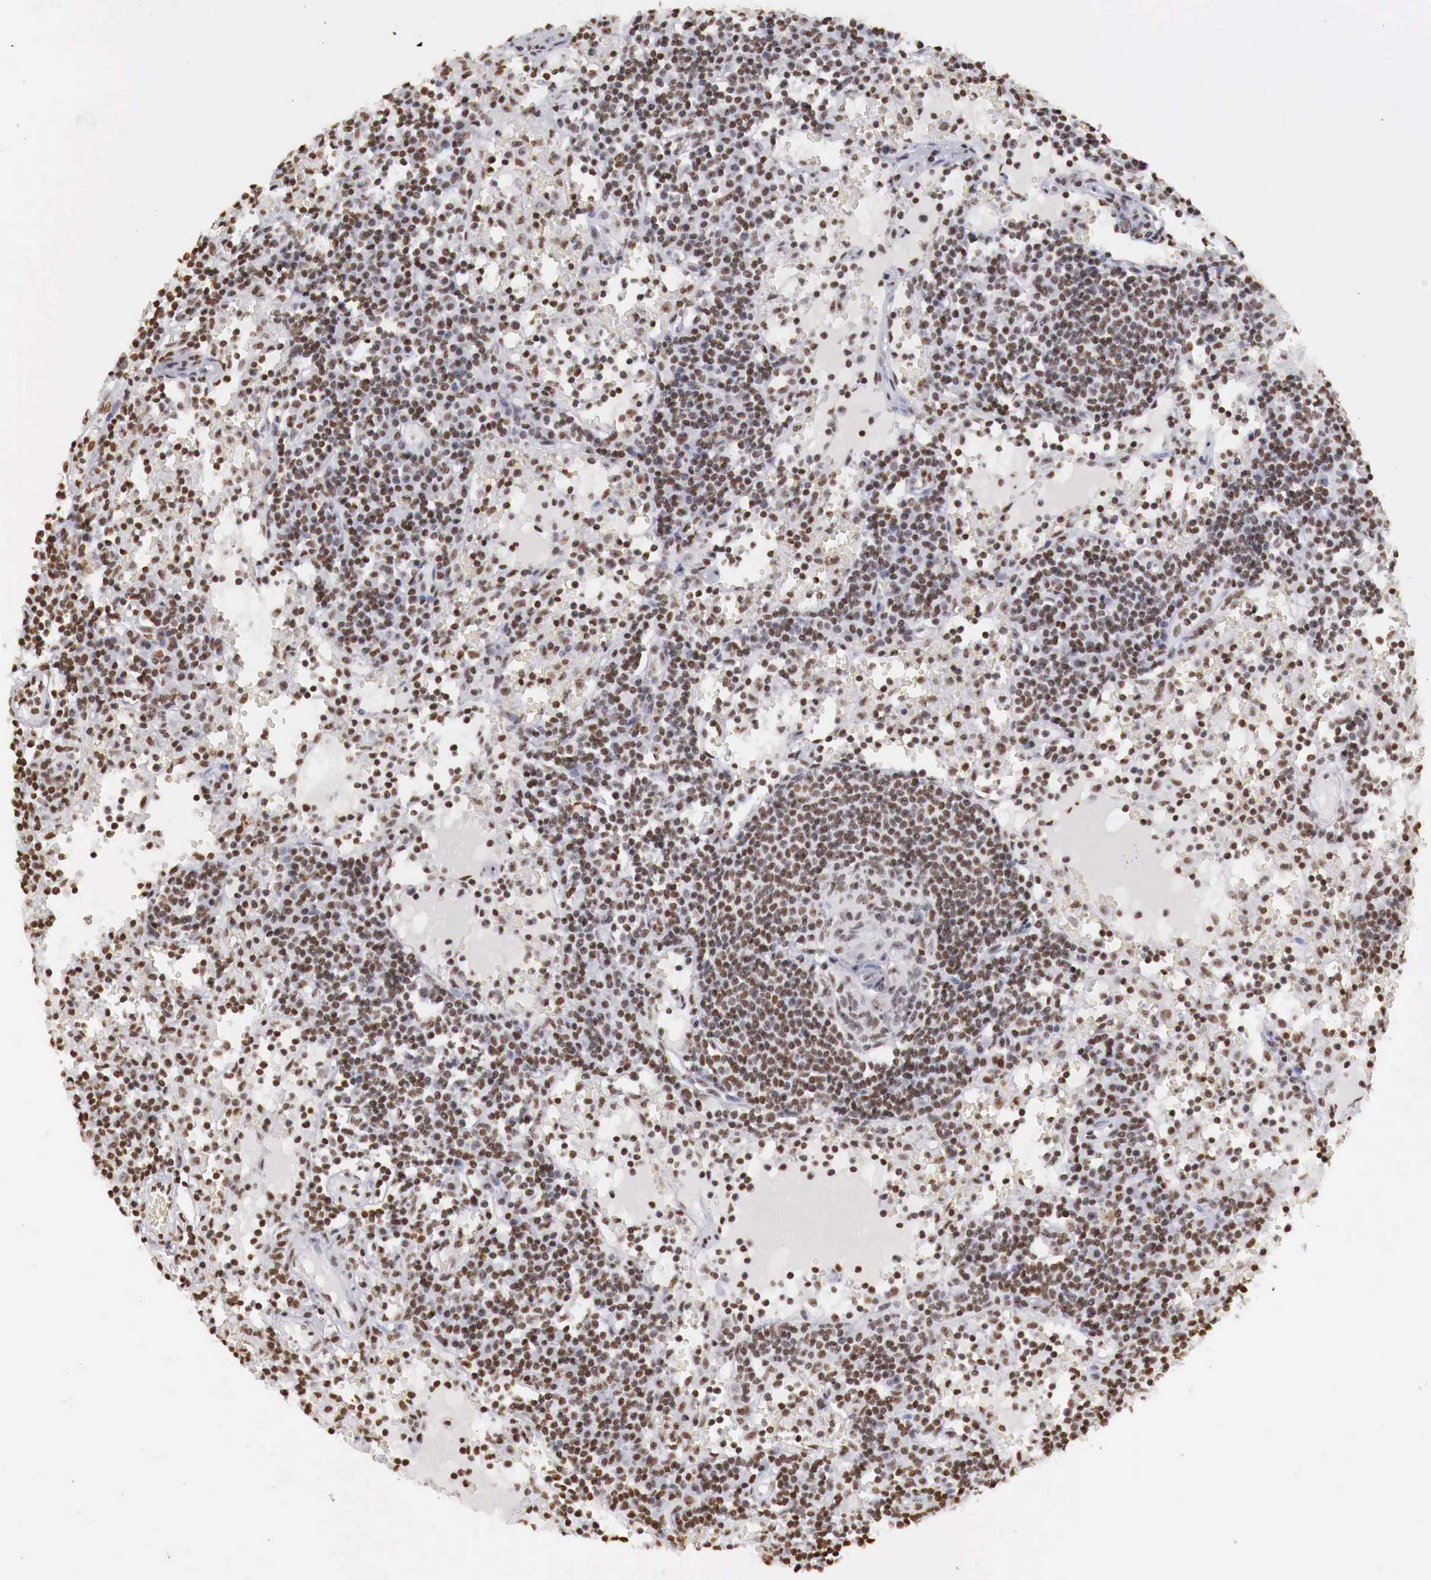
{"staining": {"intensity": "strong", "quantity": ">75%", "location": "nuclear"}, "tissue": "lymph node", "cell_type": "Germinal center cells", "image_type": "normal", "snomed": [{"axis": "morphology", "description": "Normal tissue, NOS"}, {"axis": "topography", "description": "Lymph node"}], "caption": "This image demonstrates IHC staining of benign lymph node, with high strong nuclear staining in about >75% of germinal center cells.", "gene": "DKC1", "patient": {"sex": "female", "age": 55}}